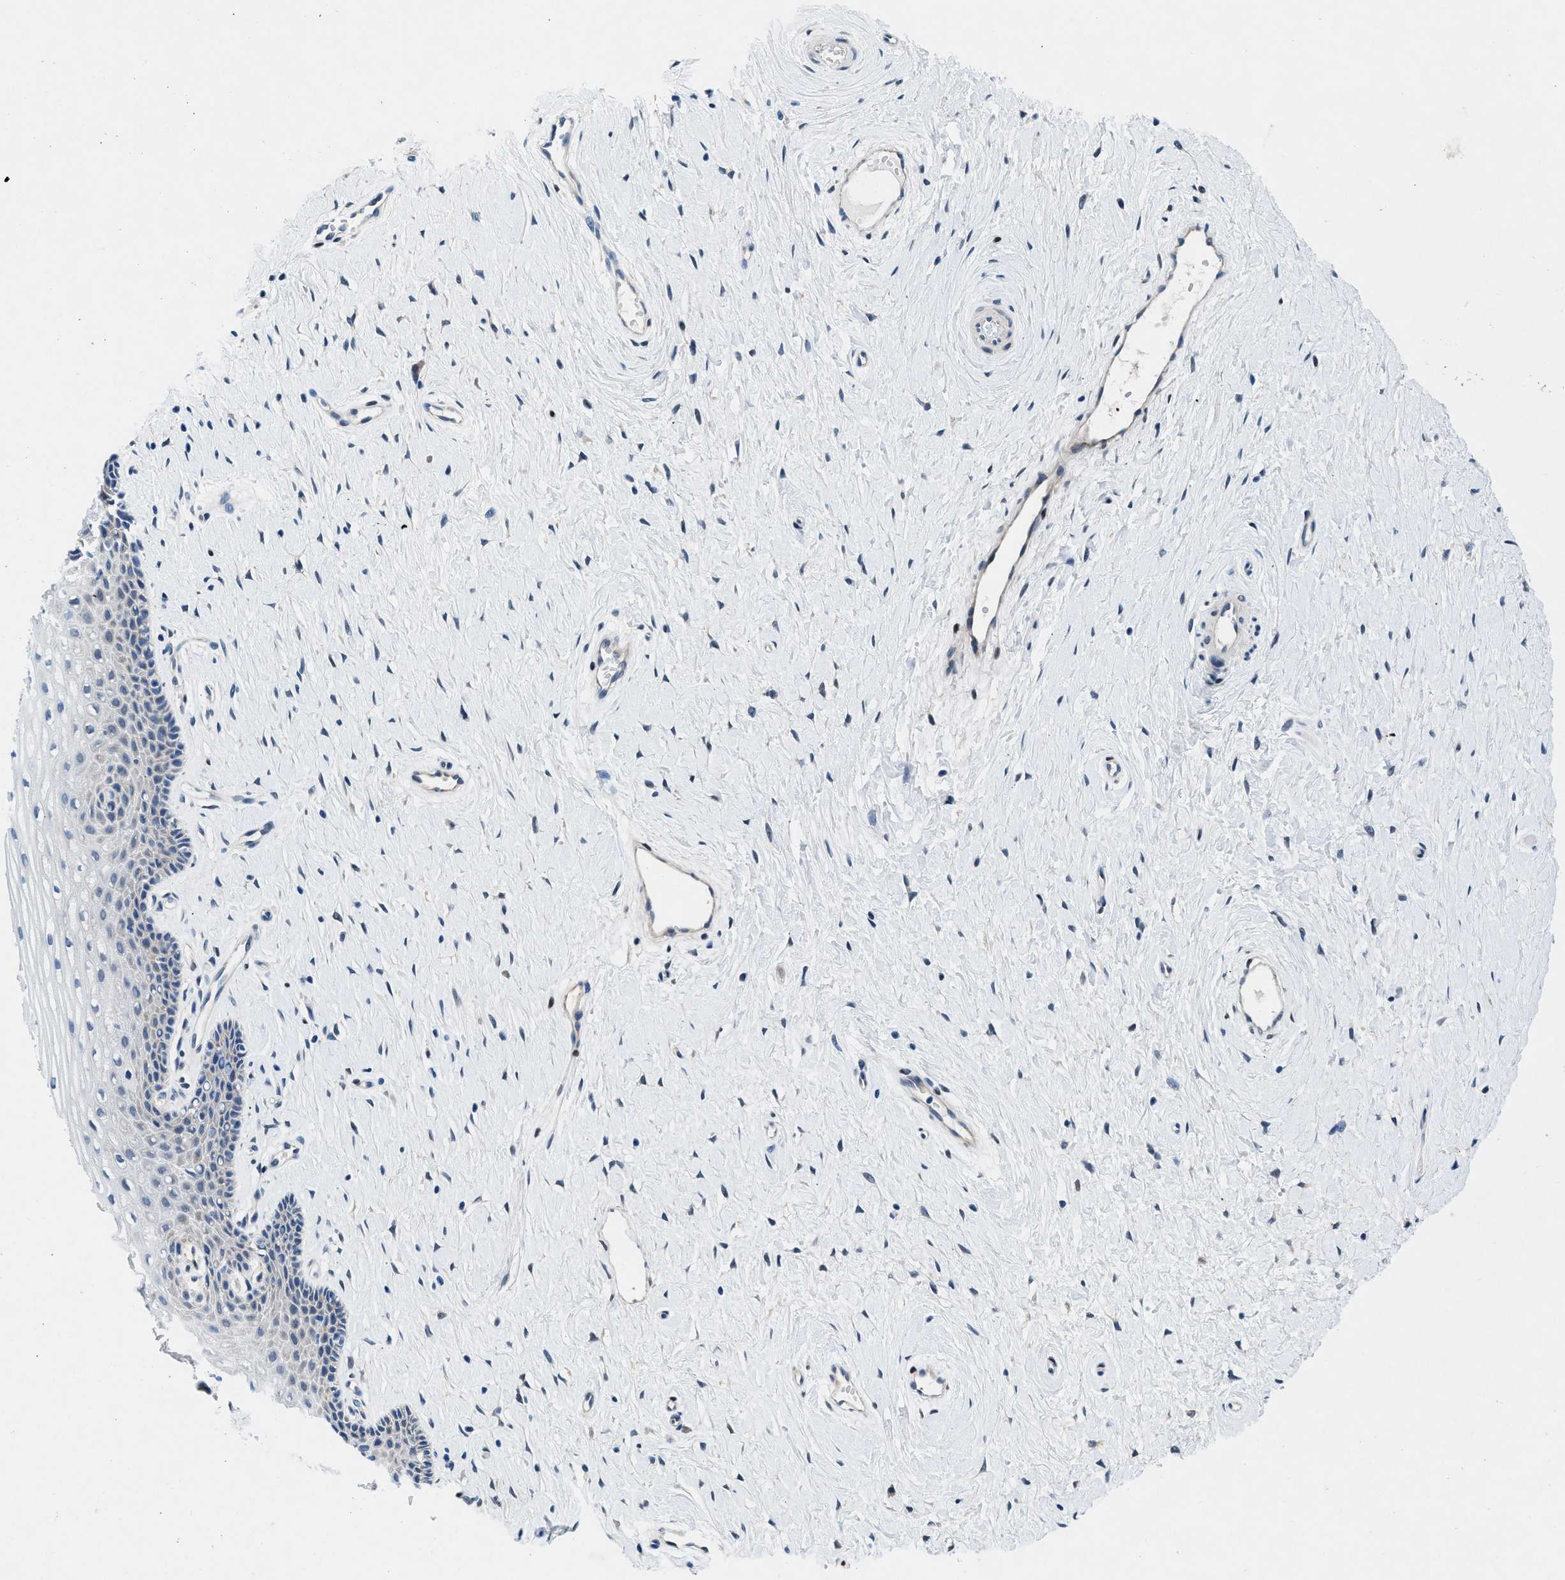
{"staining": {"intensity": "negative", "quantity": "none", "location": "none"}, "tissue": "cervix", "cell_type": "Squamous epithelial cells", "image_type": "normal", "snomed": [{"axis": "morphology", "description": "Normal tissue, NOS"}, {"axis": "topography", "description": "Cervix"}], "caption": "This is a photomicrograph of IHC staining of benign cervix, which shows no staining in squamous epithelial cells. (DAB IHC, high magnification).", "gene": "COPS2", "patient": {"sex": "female", "age": 39}}